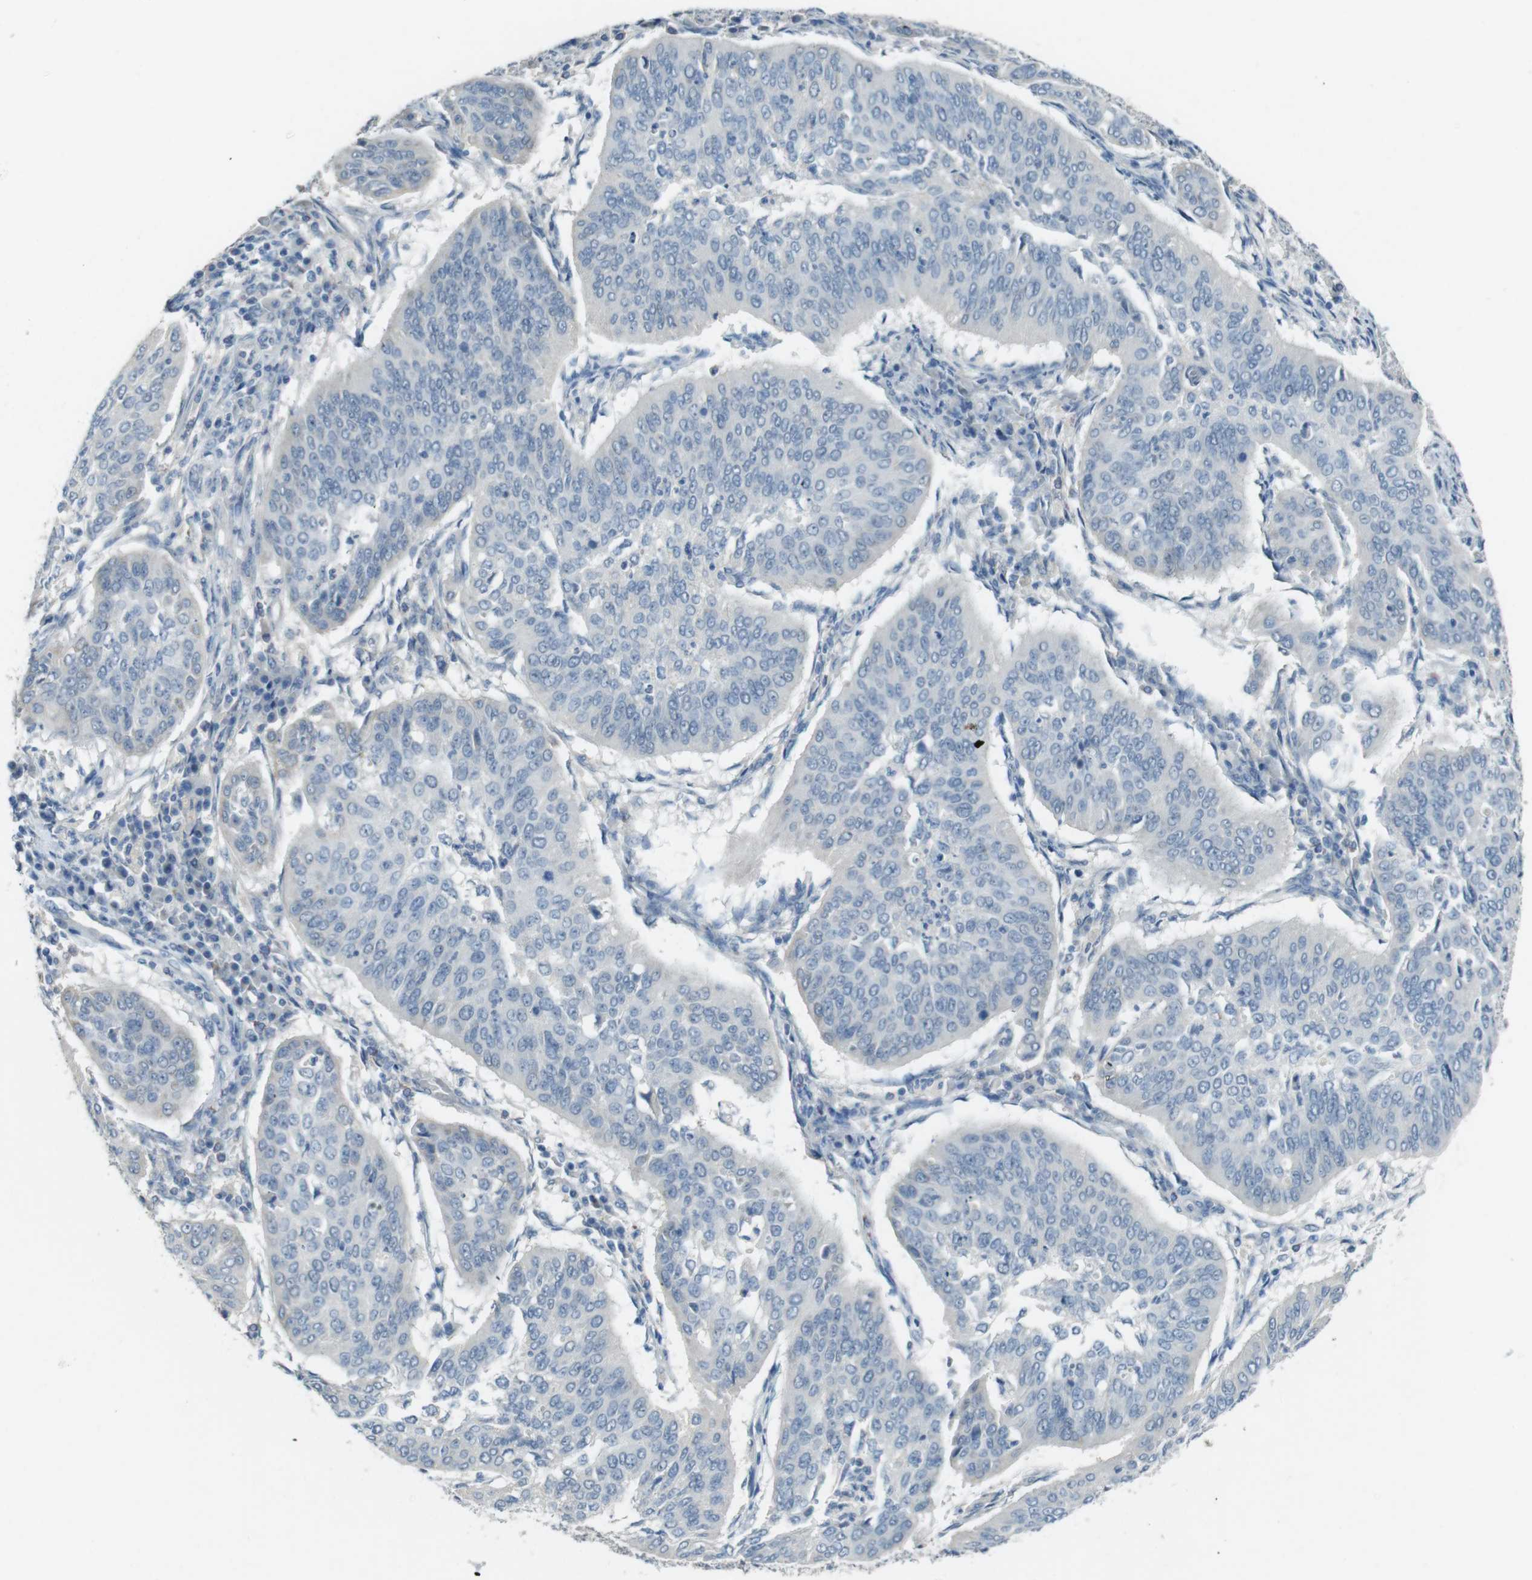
{"staining": {"intensity": "negative", "quantity": "none", "location": "none"}, "tissue": "cervical cancer", "cell_type": "Tumor cells", "image_type": "cancer", "snomed": [{"axis": "morphology", "description": "Normal tissue, NOS"}, {"axis": "morphology", "description": "Squamous cell carcinoma, NOS"}, {"axis": "topography", "description": "Cervix"}], "caption": "Immunohistochemistry (IHC) of human squamous cell carcinoma (cervical) reveals no positivity in tumor cells.", "gene": "ENTPD7", "patient": {"sex": "female", "age": 39}}